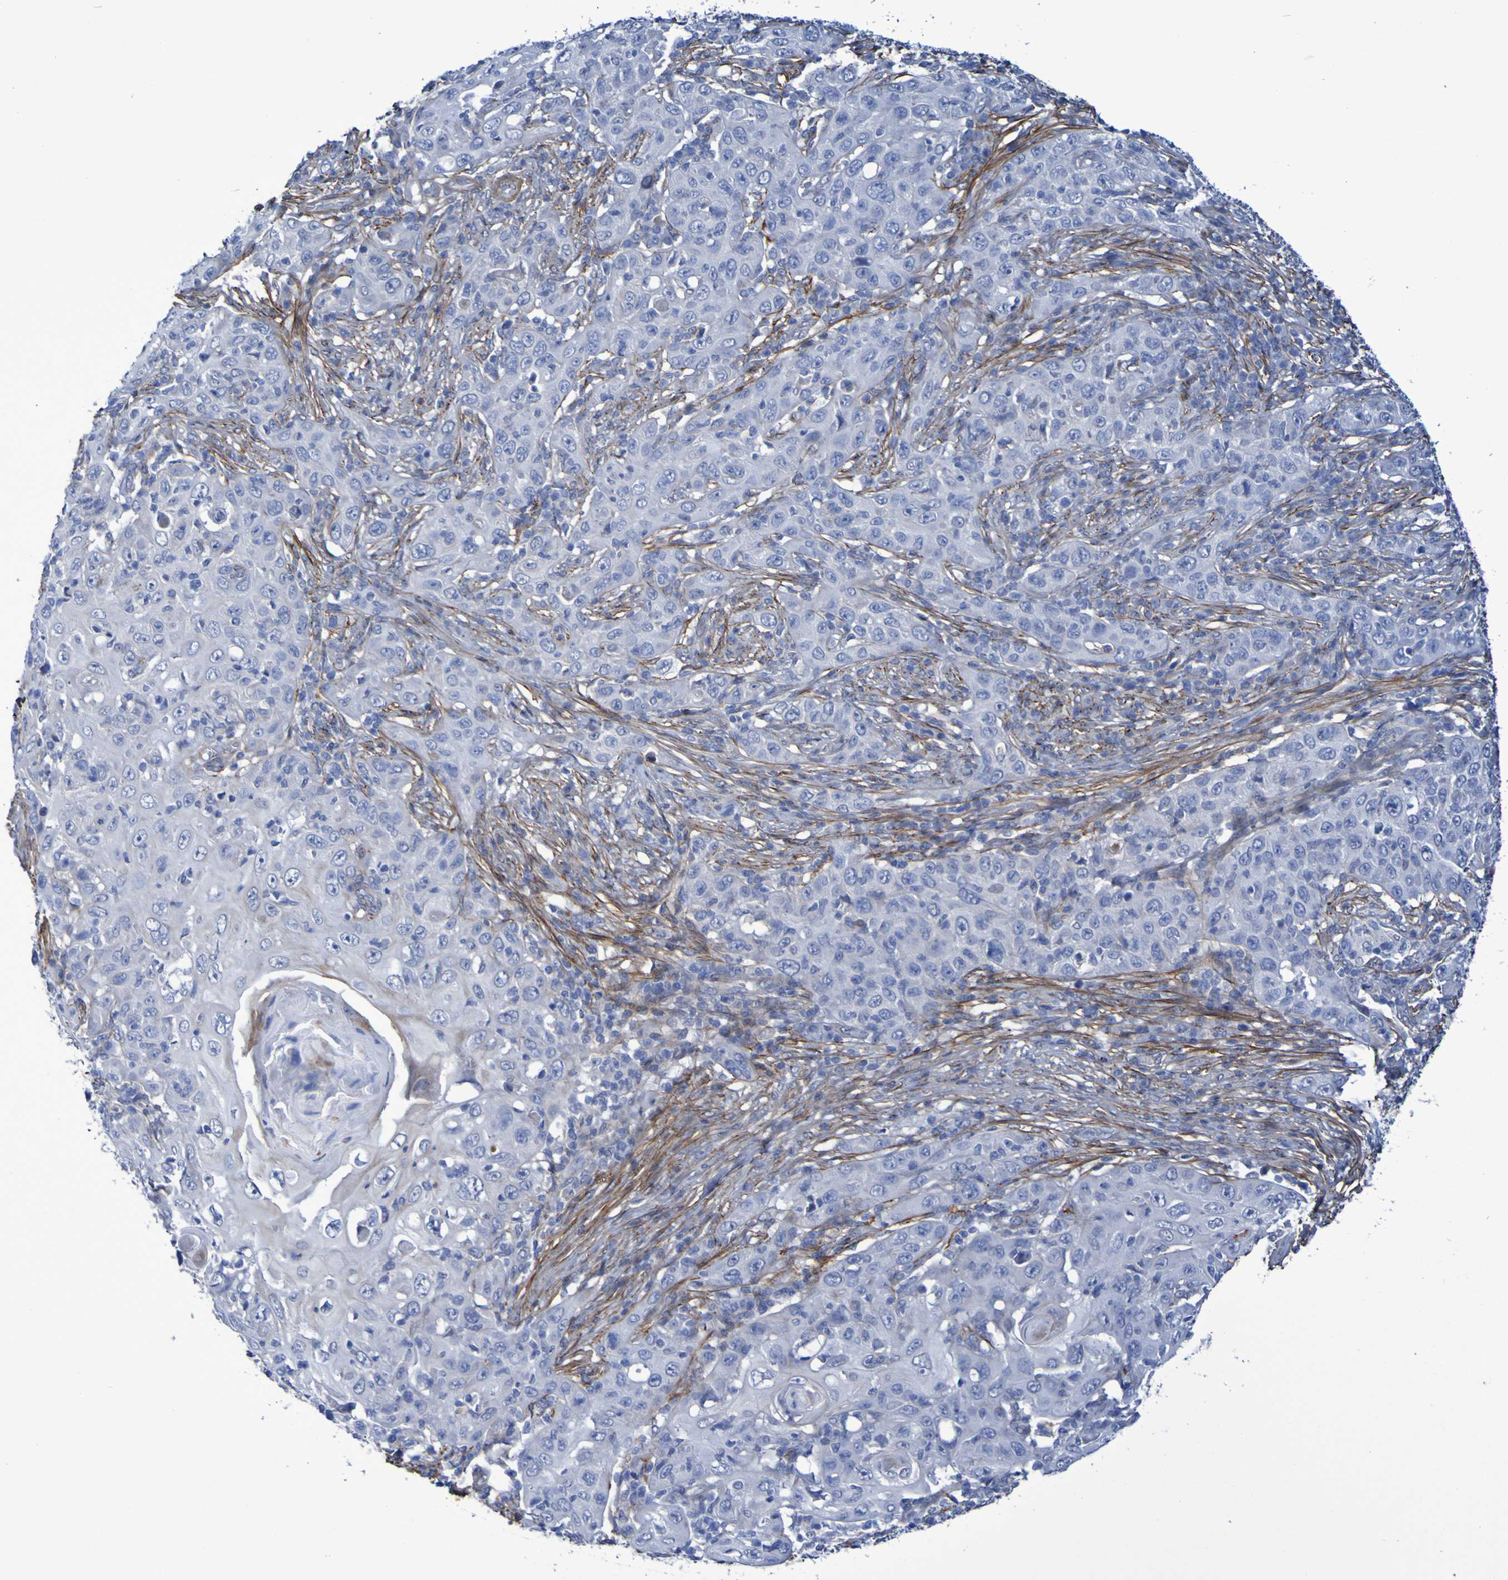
{"staining": {"intensity": "negative", "quantity": "none", "location": "none"}, "tissue": "skin cancer", "cell_type": "Tumor cells", "image_type": "cancer", "snomed": [{"axis": "morphology", "description": "Squamous cell carcinoma, NOS"}, {"axis": "topography", "description": "Skin"}], "caption": "Immunohistochemistry (IHC) photomicrograph of skin cancer (squamous cell carcinoma) stained for a protein (brown), which exhibits no staining in tumor cells. The staining is performed using DAB (3,3'-diaminobenzidine) brown chromogen with nuclei counter-stained in using hematoxylin.", "gene": "LPP", "patient": {"sex": "female", "age": 88}}